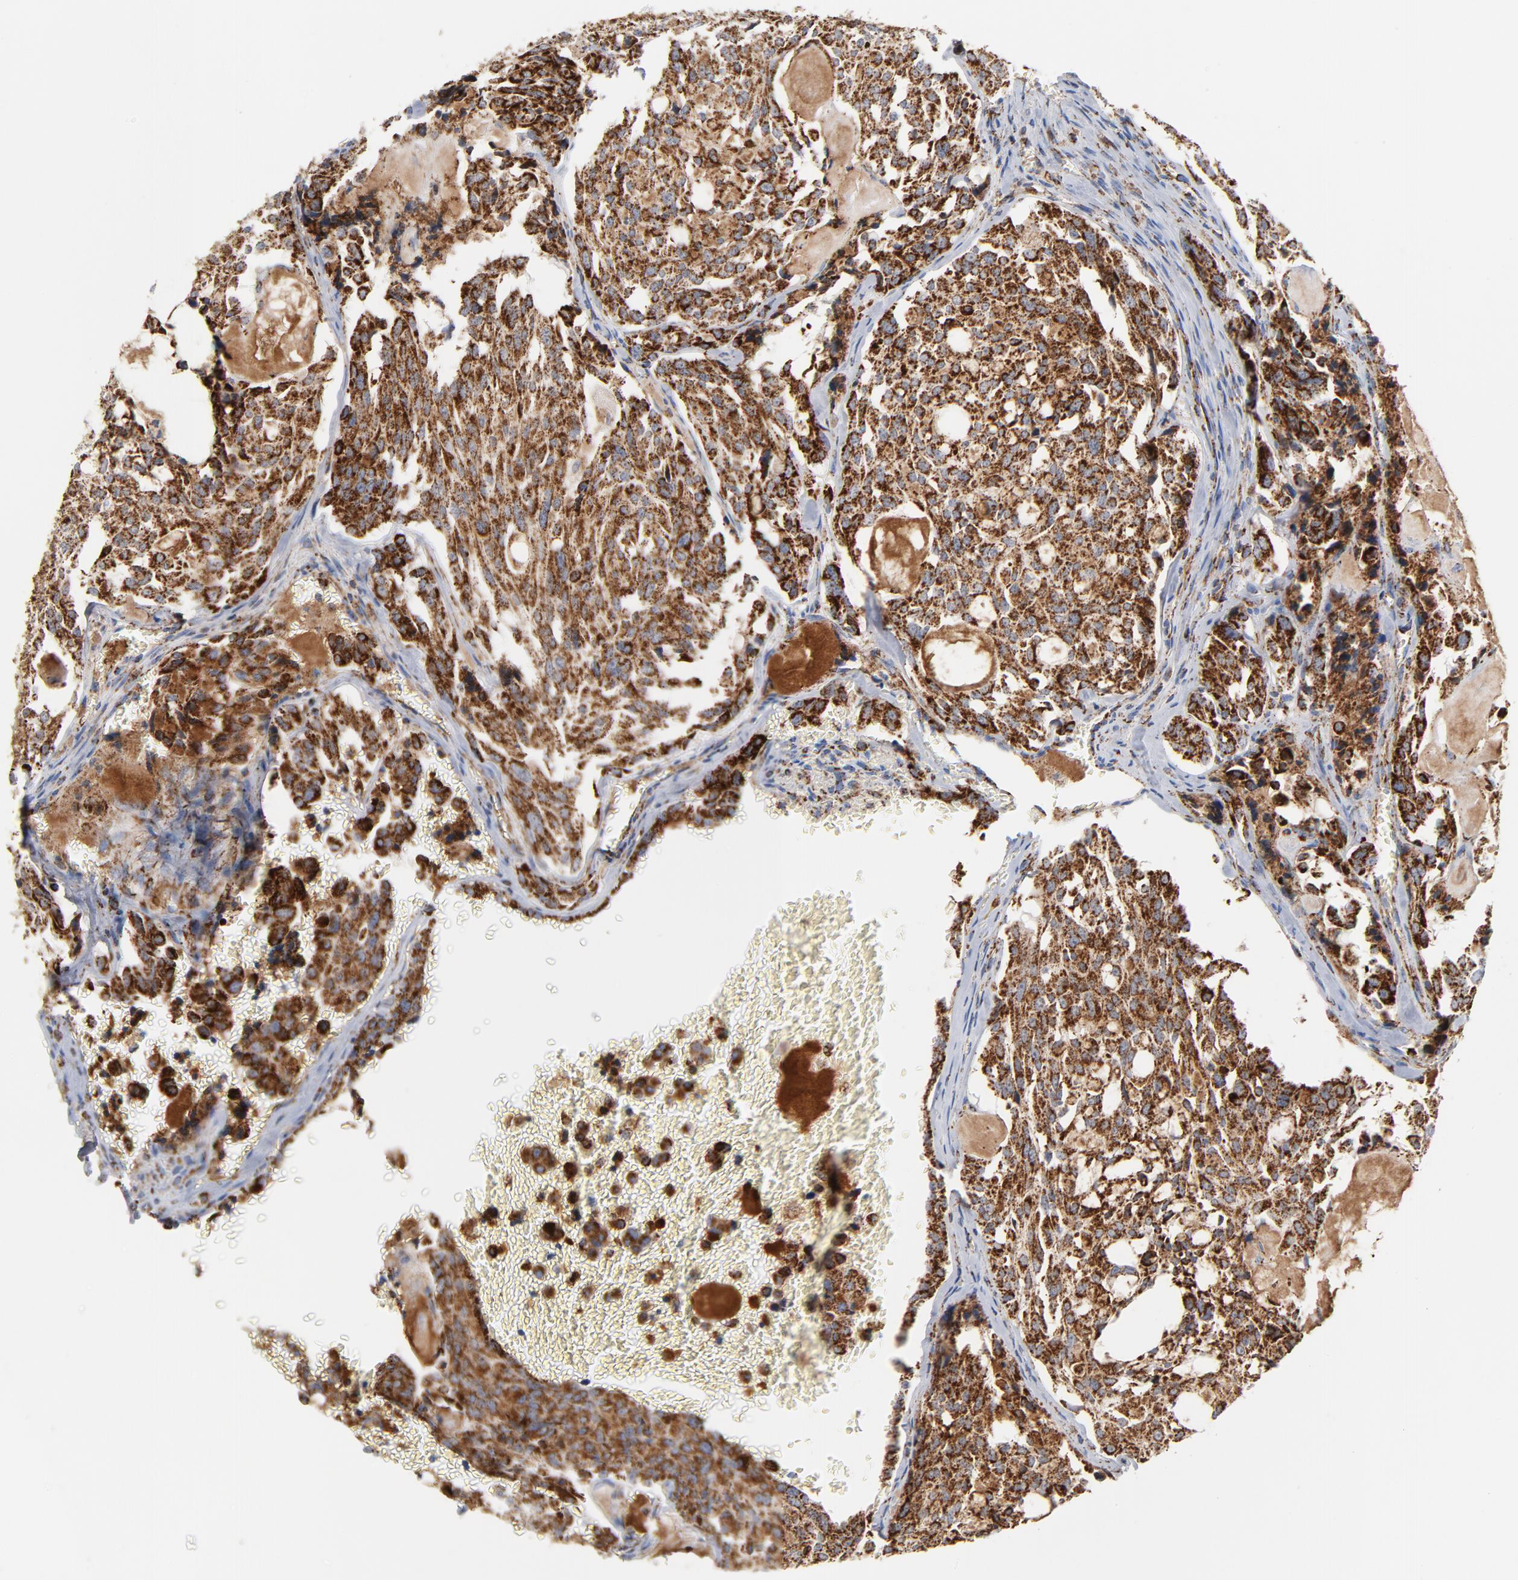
{"staining": {"intensity": "strong", "quantity": ">75%", "location": "cytoplasmic/membranous"}, "tissue": "thyroid cancer", "cell_type": "Tumor cells", "image_type": "cancer", "snomed": [{"axis": "morphology", "description": "Carcinoma, NOS"}, {"axis": "morphology", "description": "Carcinoid, malignant, NOS"}, {"axis": "topography", "description": "Thyroid gland"}], "caption": "Protein expression analysis of human carcinoma (thyroid) reveals strong cytoplasmic/membranous positivity in approximately >75% of tumor cells.", "gene": "DIABLO", "patient": {"sex": "male", "age": 33}}